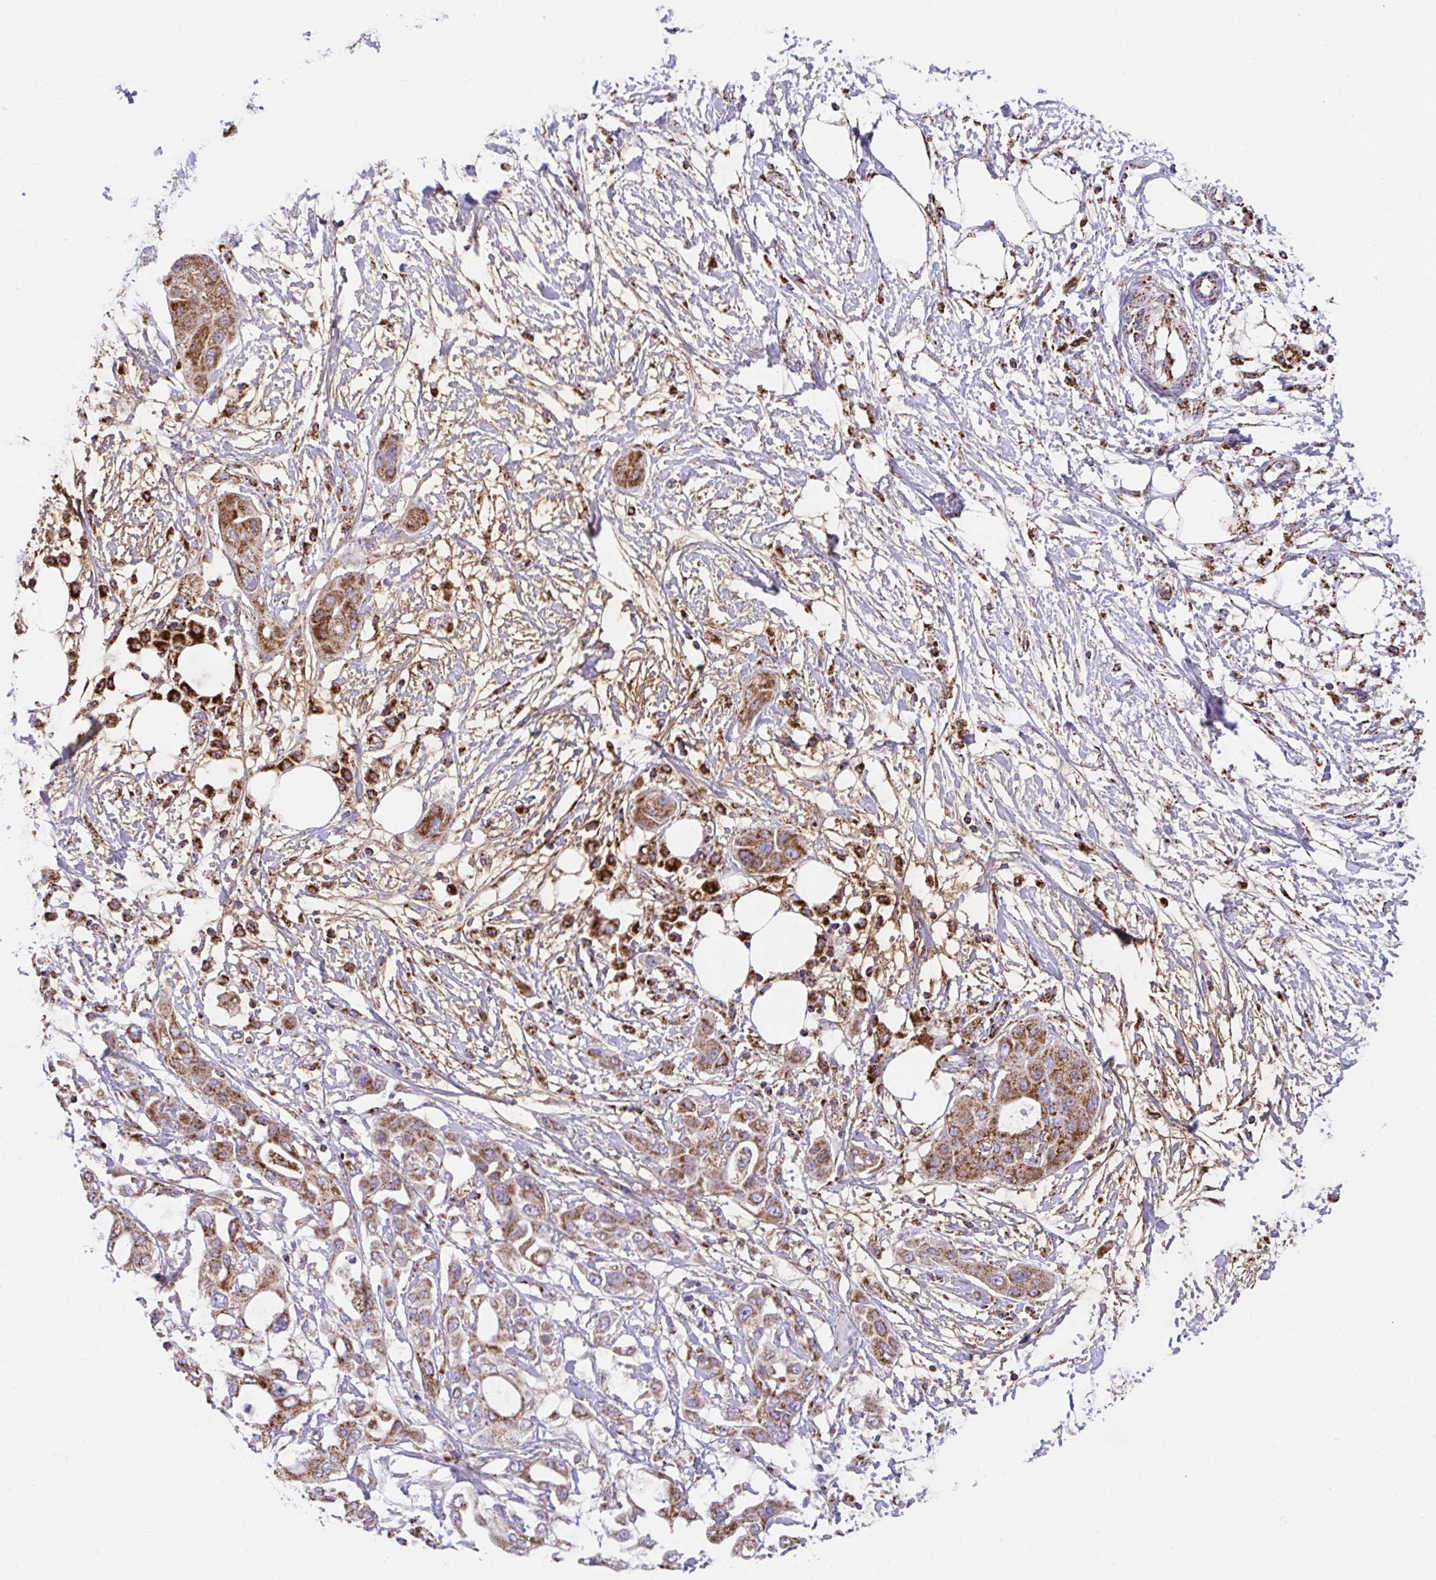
{"staining": {"intensity": "strong", "quantity": ">75%", "location": "cytoplasmic/membranous"}, "tissue": "pancreatic cancer", "cell_type": "Tumor cells", "image_type": "cancer", "snomed": [{"axis": "morphology", "description": "Adenocarcinoma, NOS"}, {"axis": "topography", "description": "Pancreas"}], "caption": "DAB (3,3'-diaminobenzidine) immunohistochemical staining of human adenocarcinoma (pancreatic) shows strong cytoplasmic/membranous protein positivity in approximately >75% of tumor cells.", "gene": "PCMTD2", "patient": {"sex": "male", "age": 68}}